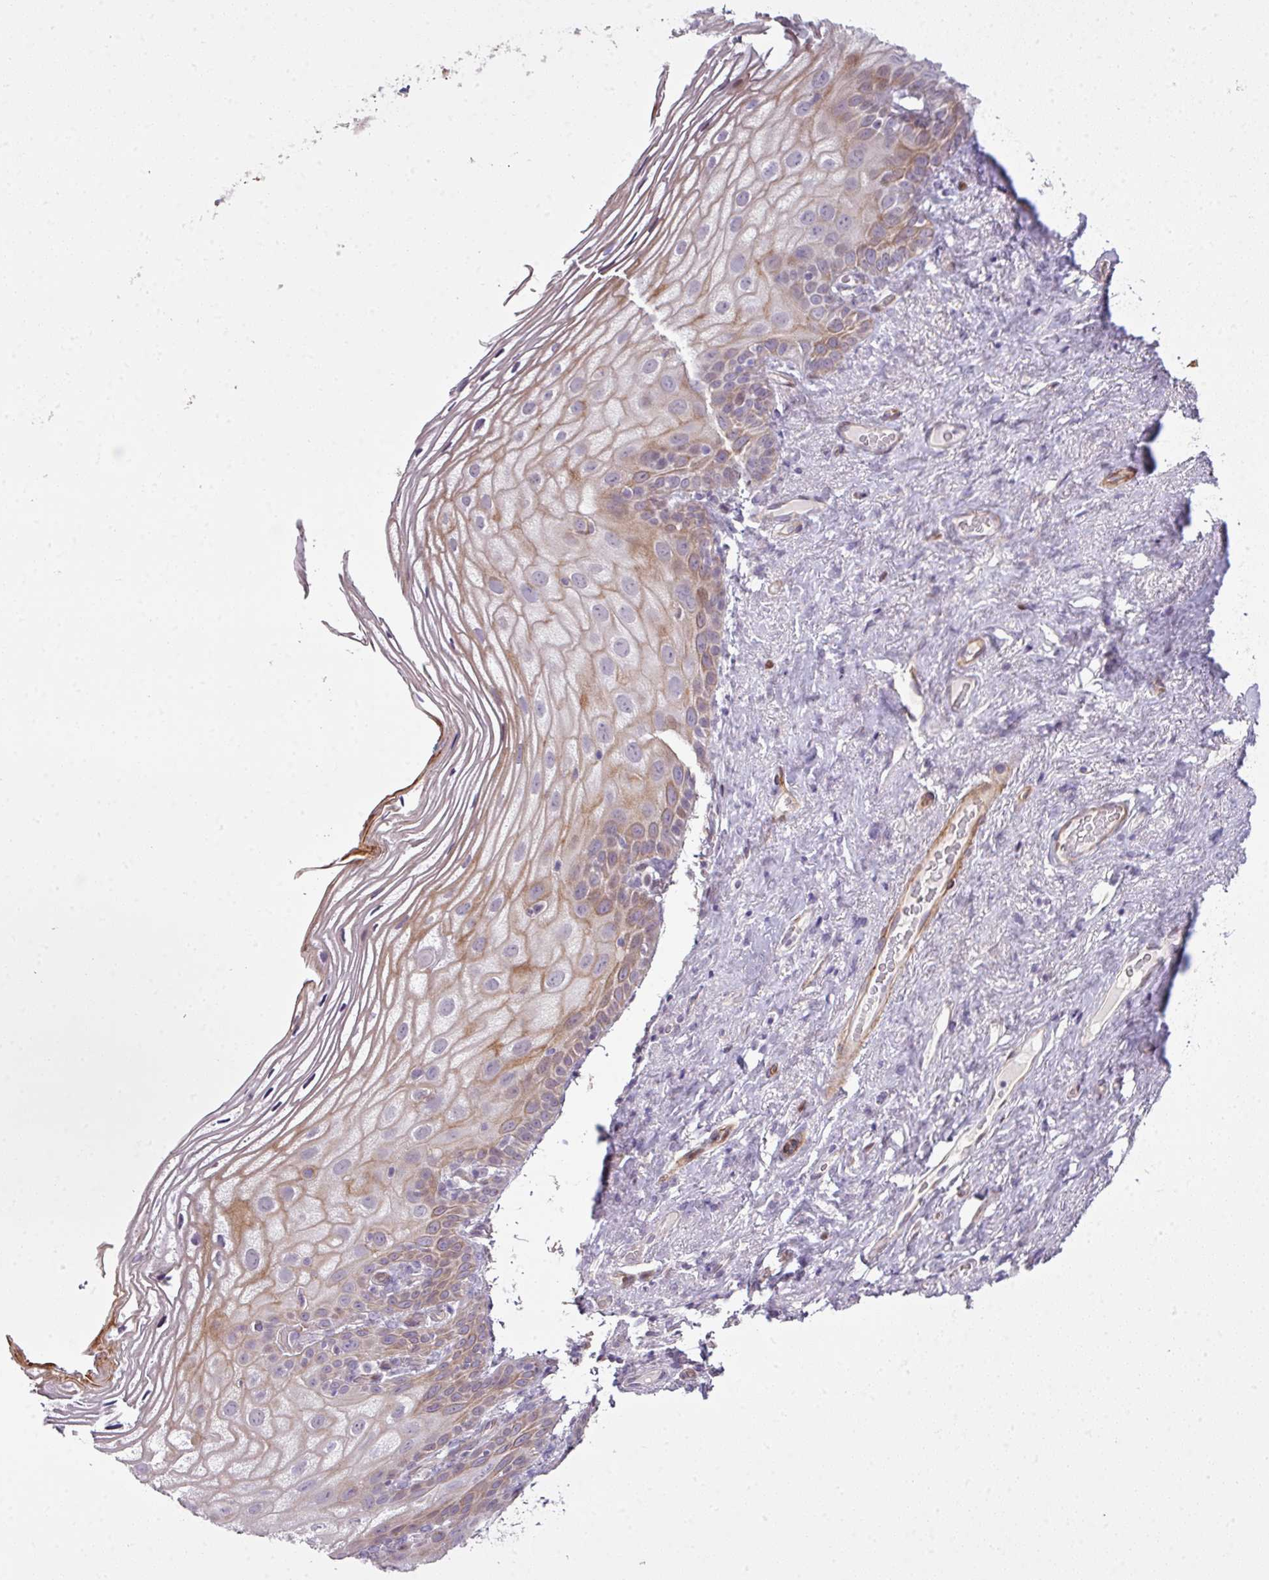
{"staining": {"intensity": "moderate", "quantity": "25%-75%", "location": "cytoplasmic/membranous"}, "tissue": "vagina", "cell_type": "Squamous epithelial cells", "image_type": "normal", "snomed": [{"axis": "morphology", "description": "Normal tissue, NOS"}, {"axis": "topography", "description": "Vagina"}, {"axis": "topography", "description": "Peripheral nerve tissue"}], "caption": "Immunohistochemistry (DAB (3,3'-diaminobenzidine)) staining of unremarkable vagina reveals moderate cytoplasmic/membranous protein expression in about 25%-75% of squamous epithelial cells.", "gene": "ZNF688", "patient": {"sex": "female", "age": 71}}